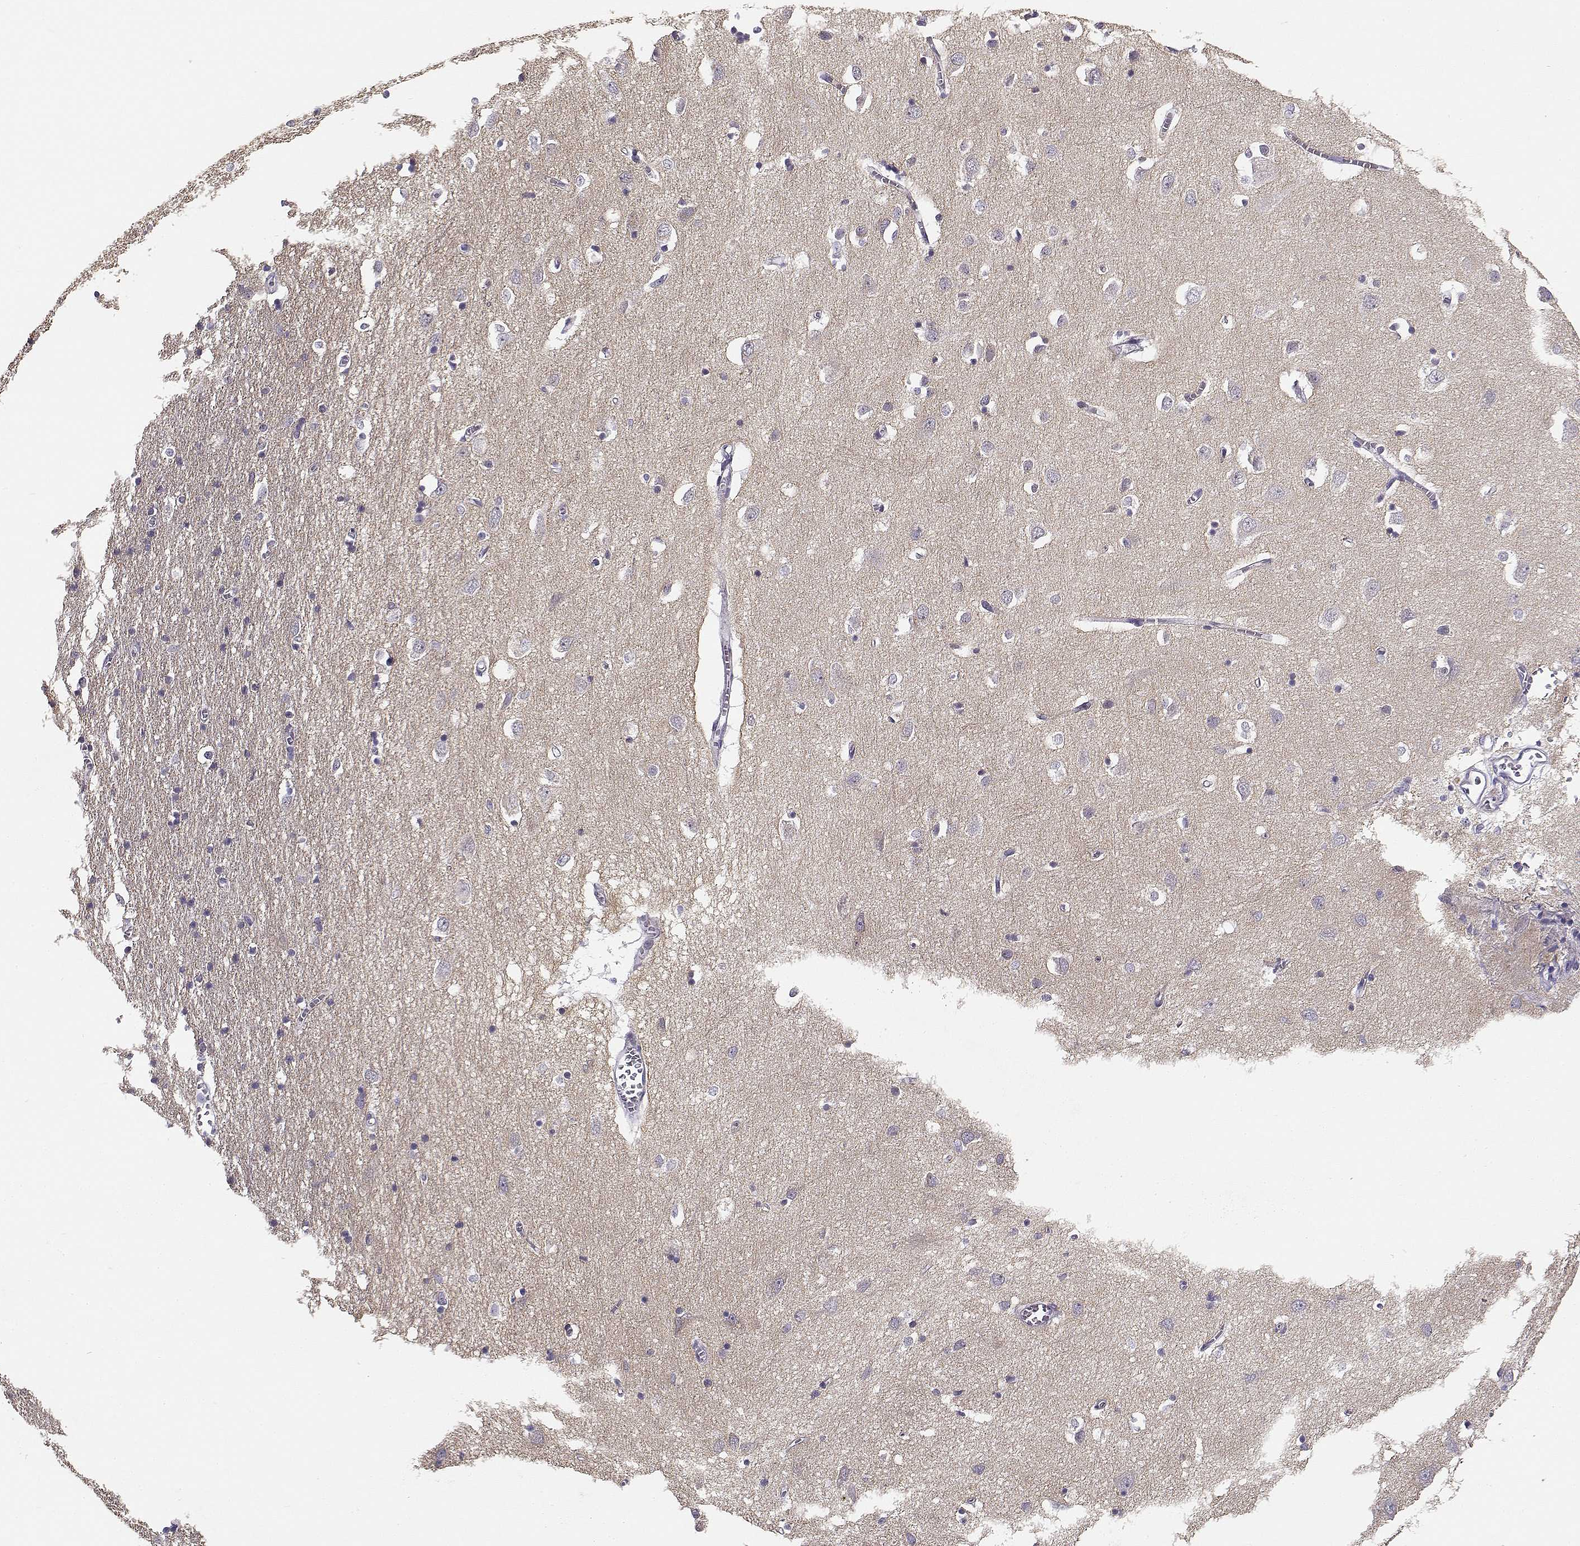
{"staining": {"intensity": "negative", "quantity": "none", "location": "none"}, "tissue": "cerebral cortex", "cell_type": "Endothelial cells", "image_type": "normal", "snomed": [{"axis": "morphology", "description": "Normal tissue, NOS"}, {"axis": "topography", "description": "Cerebral cortex"}], "caption": "This is an IHC photomicrograph of benign human cerebral cortex. There is no positivity in endothelial cells.", "gene": "TMEM145", "patient": {"sex": "male", "age": 70}}